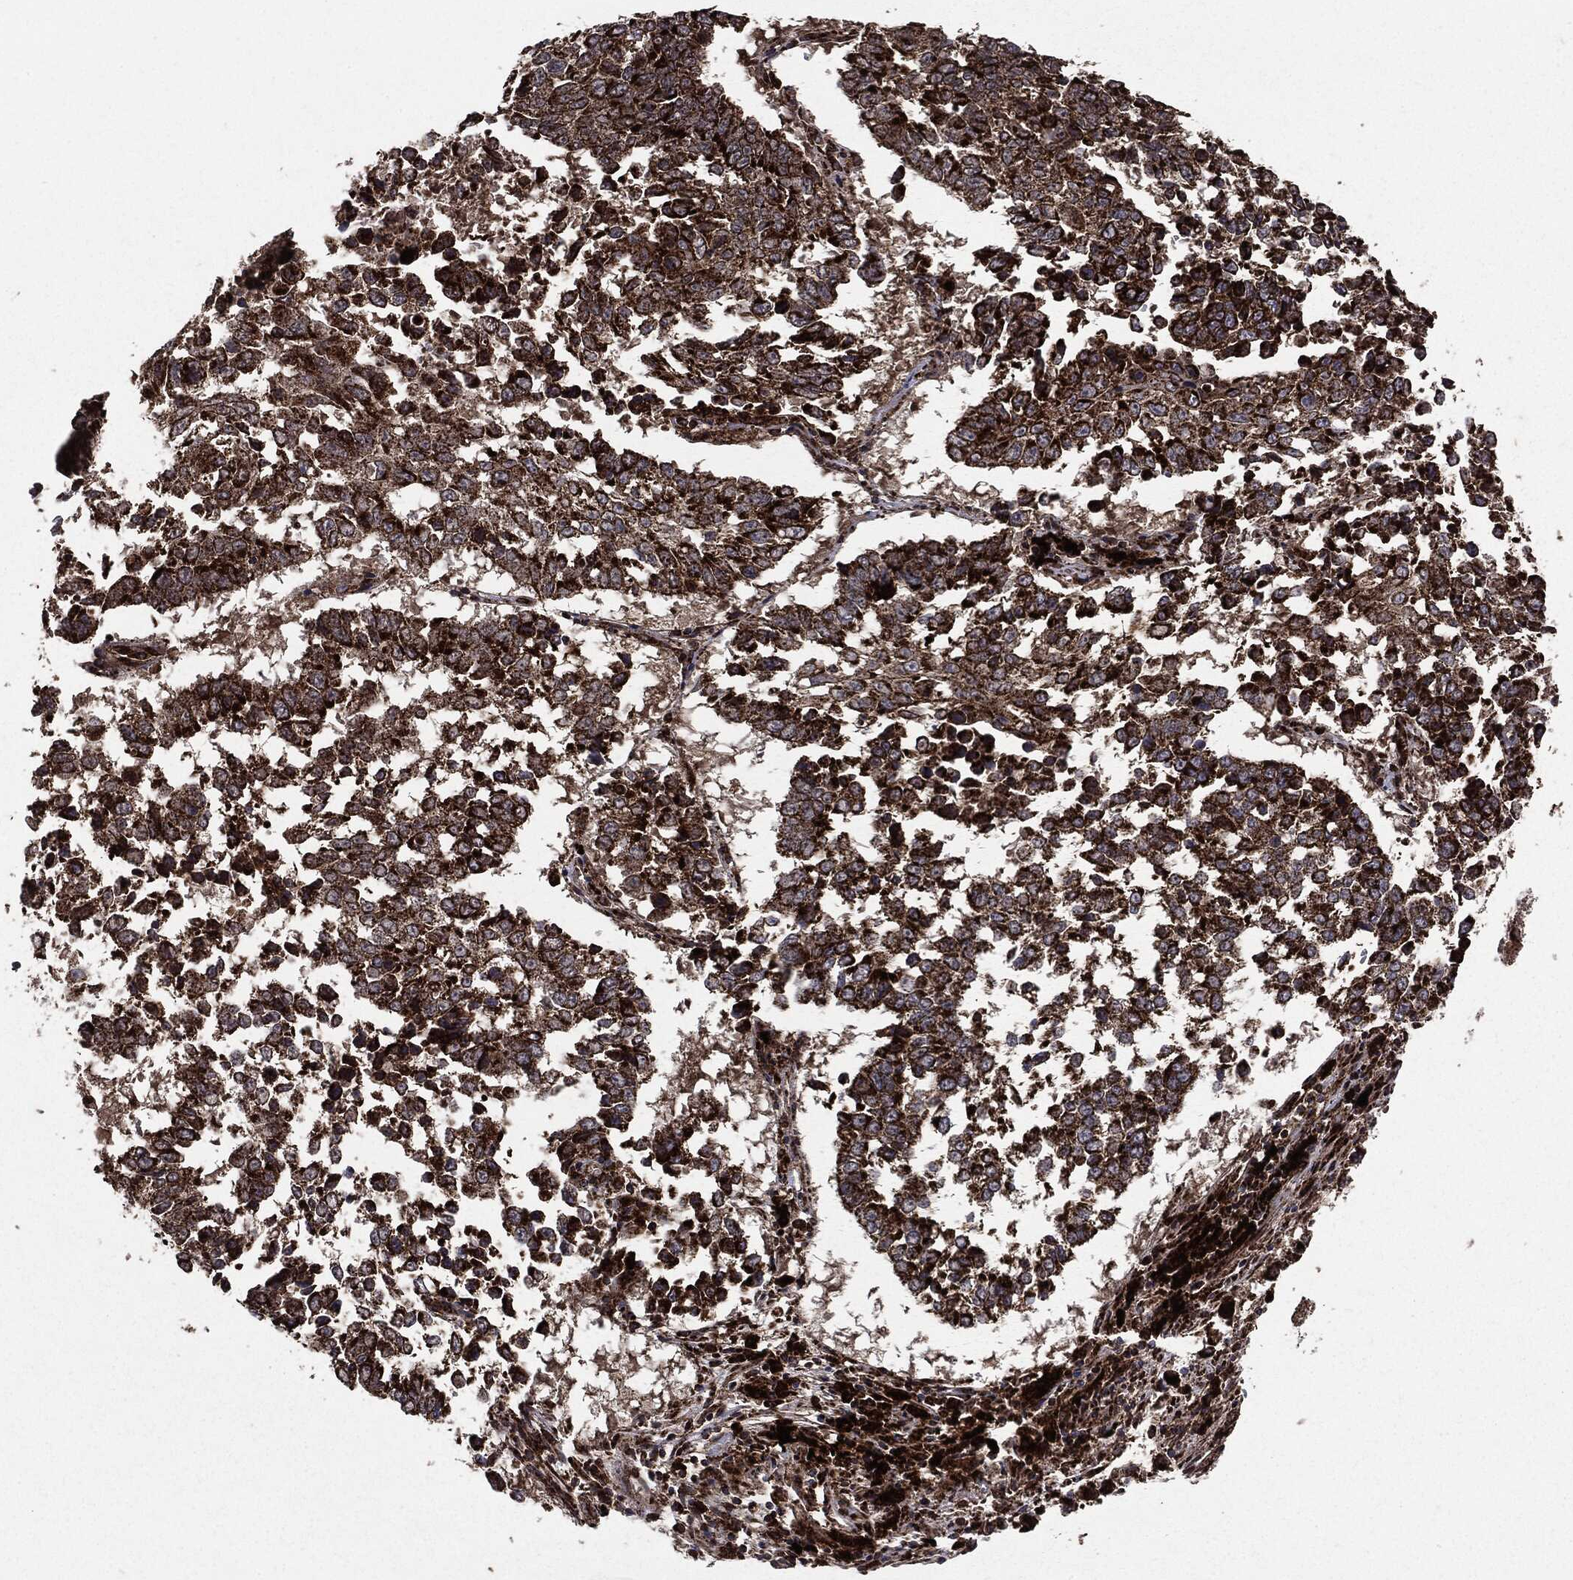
{"staining": {"intensity": "strong", "quantity": ">75%", "location": "cytoplasmic/membranous"}, "tissue": "lung cancer", "cell_type": "Tumor cells", "image_type": "cancer", "snomed": [{"axis": "morphology", "description": "Squamous cell carcinoma, NOS"}, {"axis": "topography", "description": "Lung"}], "caption": "An image showing strong cytoplasmic/membranous positivity in approximately >75% of tumor cells in squamous cell carcinoma (lung), as visualized by brown immunohistochemical staining.", "gene": "MAP2K1", "patient": {"sex": "male", "age": 82}}